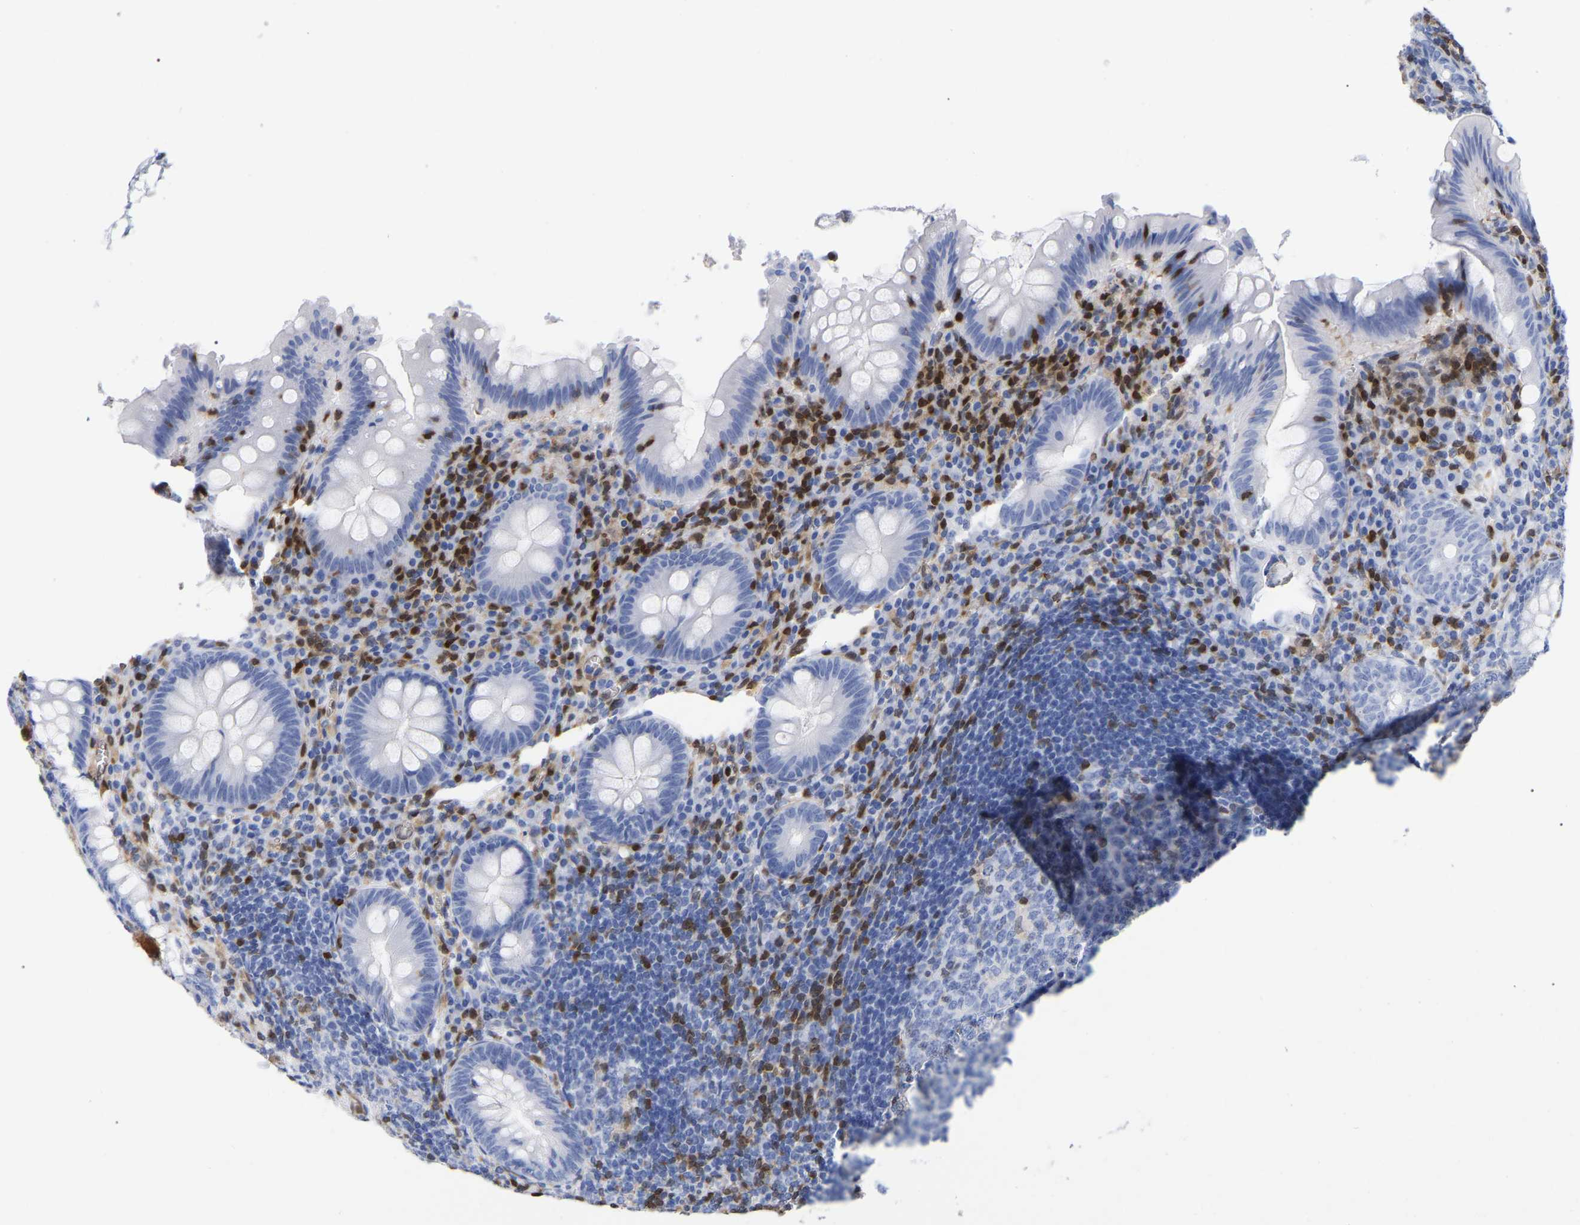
{"staining": {"intensity": "negative", "quantity": "none", "location": "none"}, "tissue": "appendix", "cell_type": "Glandular cells", "image_type": "normal", "snomed": [{"axis": "morphology", "description": "Normal tissue, NOS"}, {"axis": "topography", "description": "Appendix"}], "caption": "Immunohistochemical staining of unremarkable human appendix exhibits no significant staining in glandular cells.", "gene": "GIMAP4", "patient": {"sex": "male", "age": 56}}